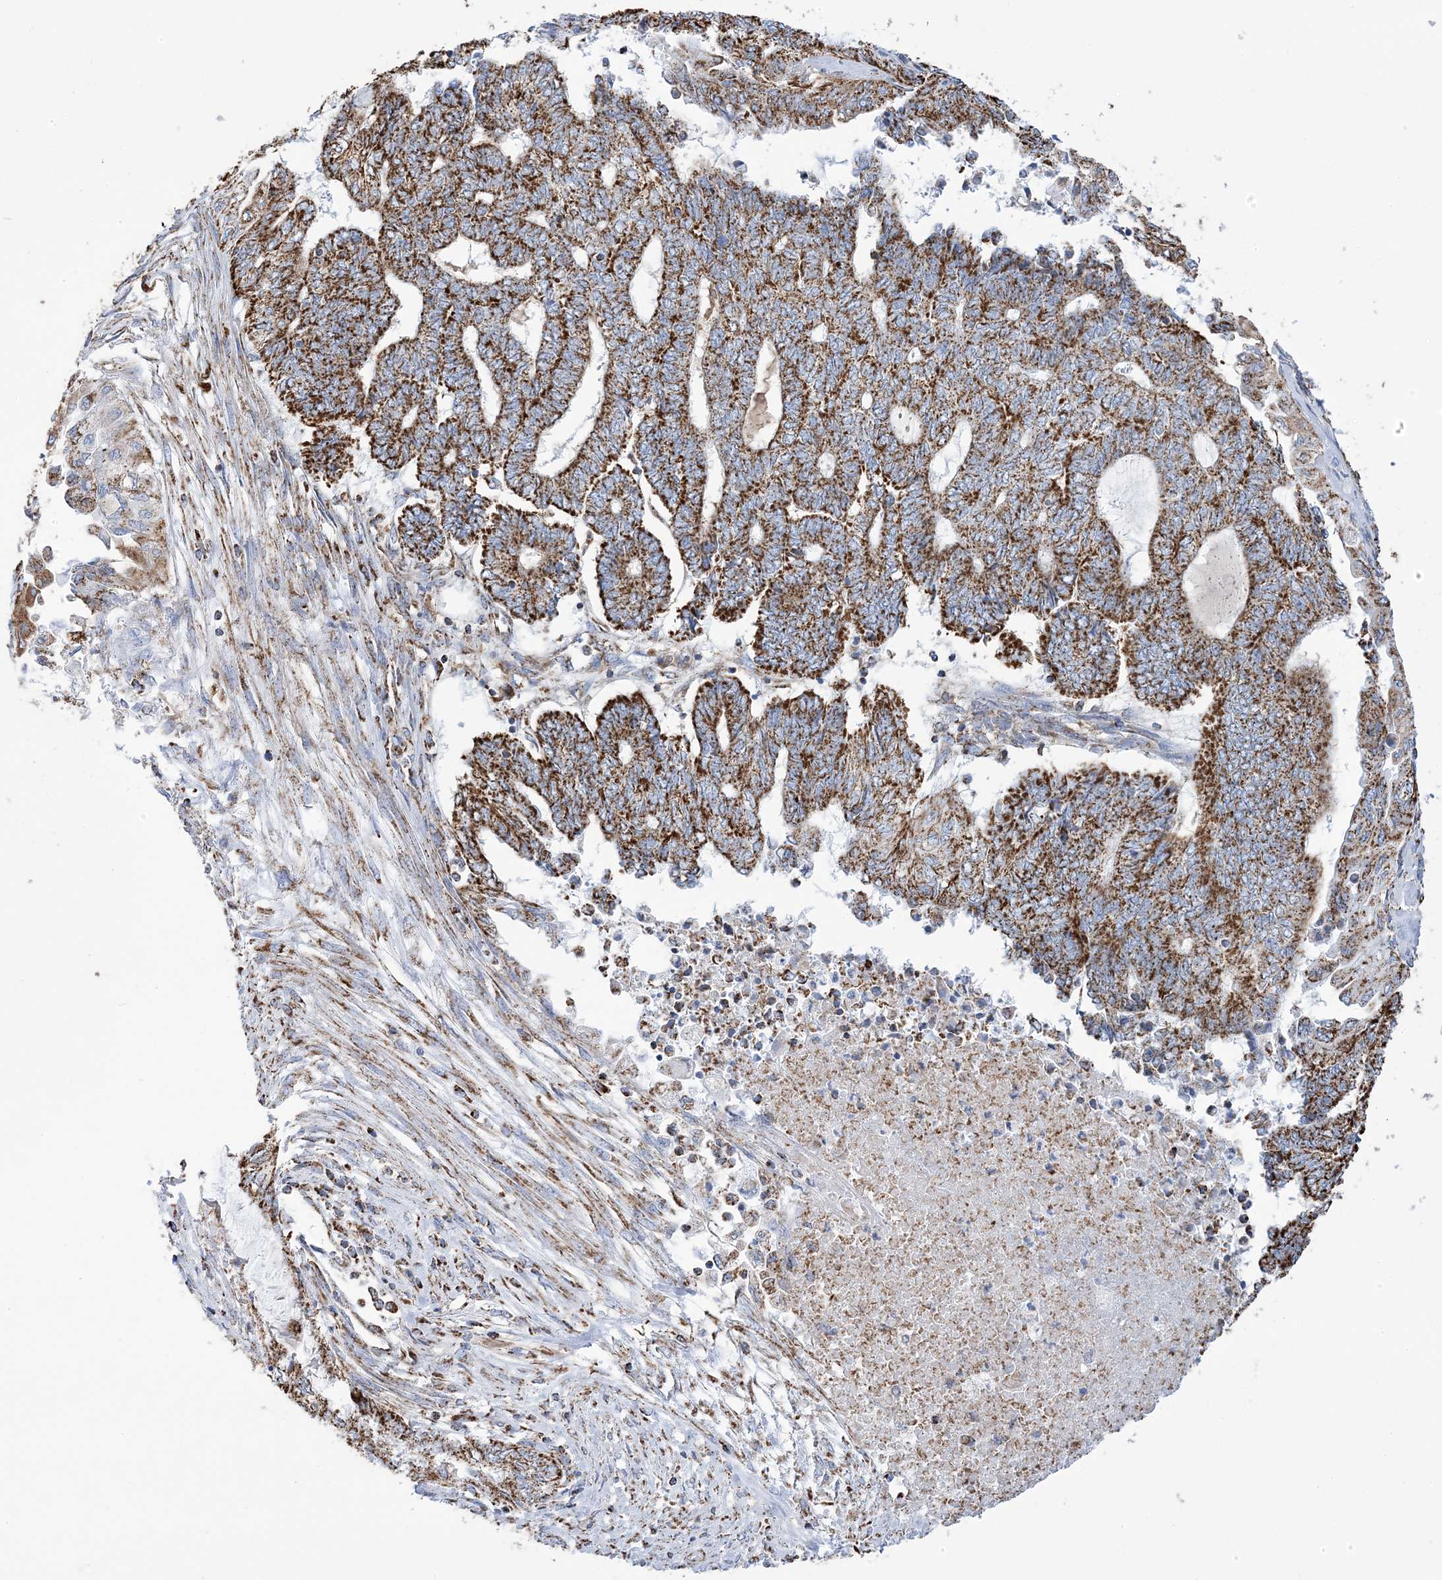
{"staining": {"intensity": "moderate", "quantity": ">75%", "location": "cytoplasmic/membranous"}, "tissue": "endometrial cancer", "cell_type": "Tumor cells", "image_type": "cancer", "snomed": [{"axis": "morphology", "description": "Adenocarcinoma, NOS"}, {"axis": "topography", "description": "Uterus"}, {"axis": "topography", "description": "Endometrium"}], "caption": "Brown immunohistochemical staining in endometrial adenocarcinoma displays moderate cytoplasmic/membranous expression in about >75% of tumor cells.", "gene": "GTPBP8", "patient": {"sex": "female", "age": 70}}